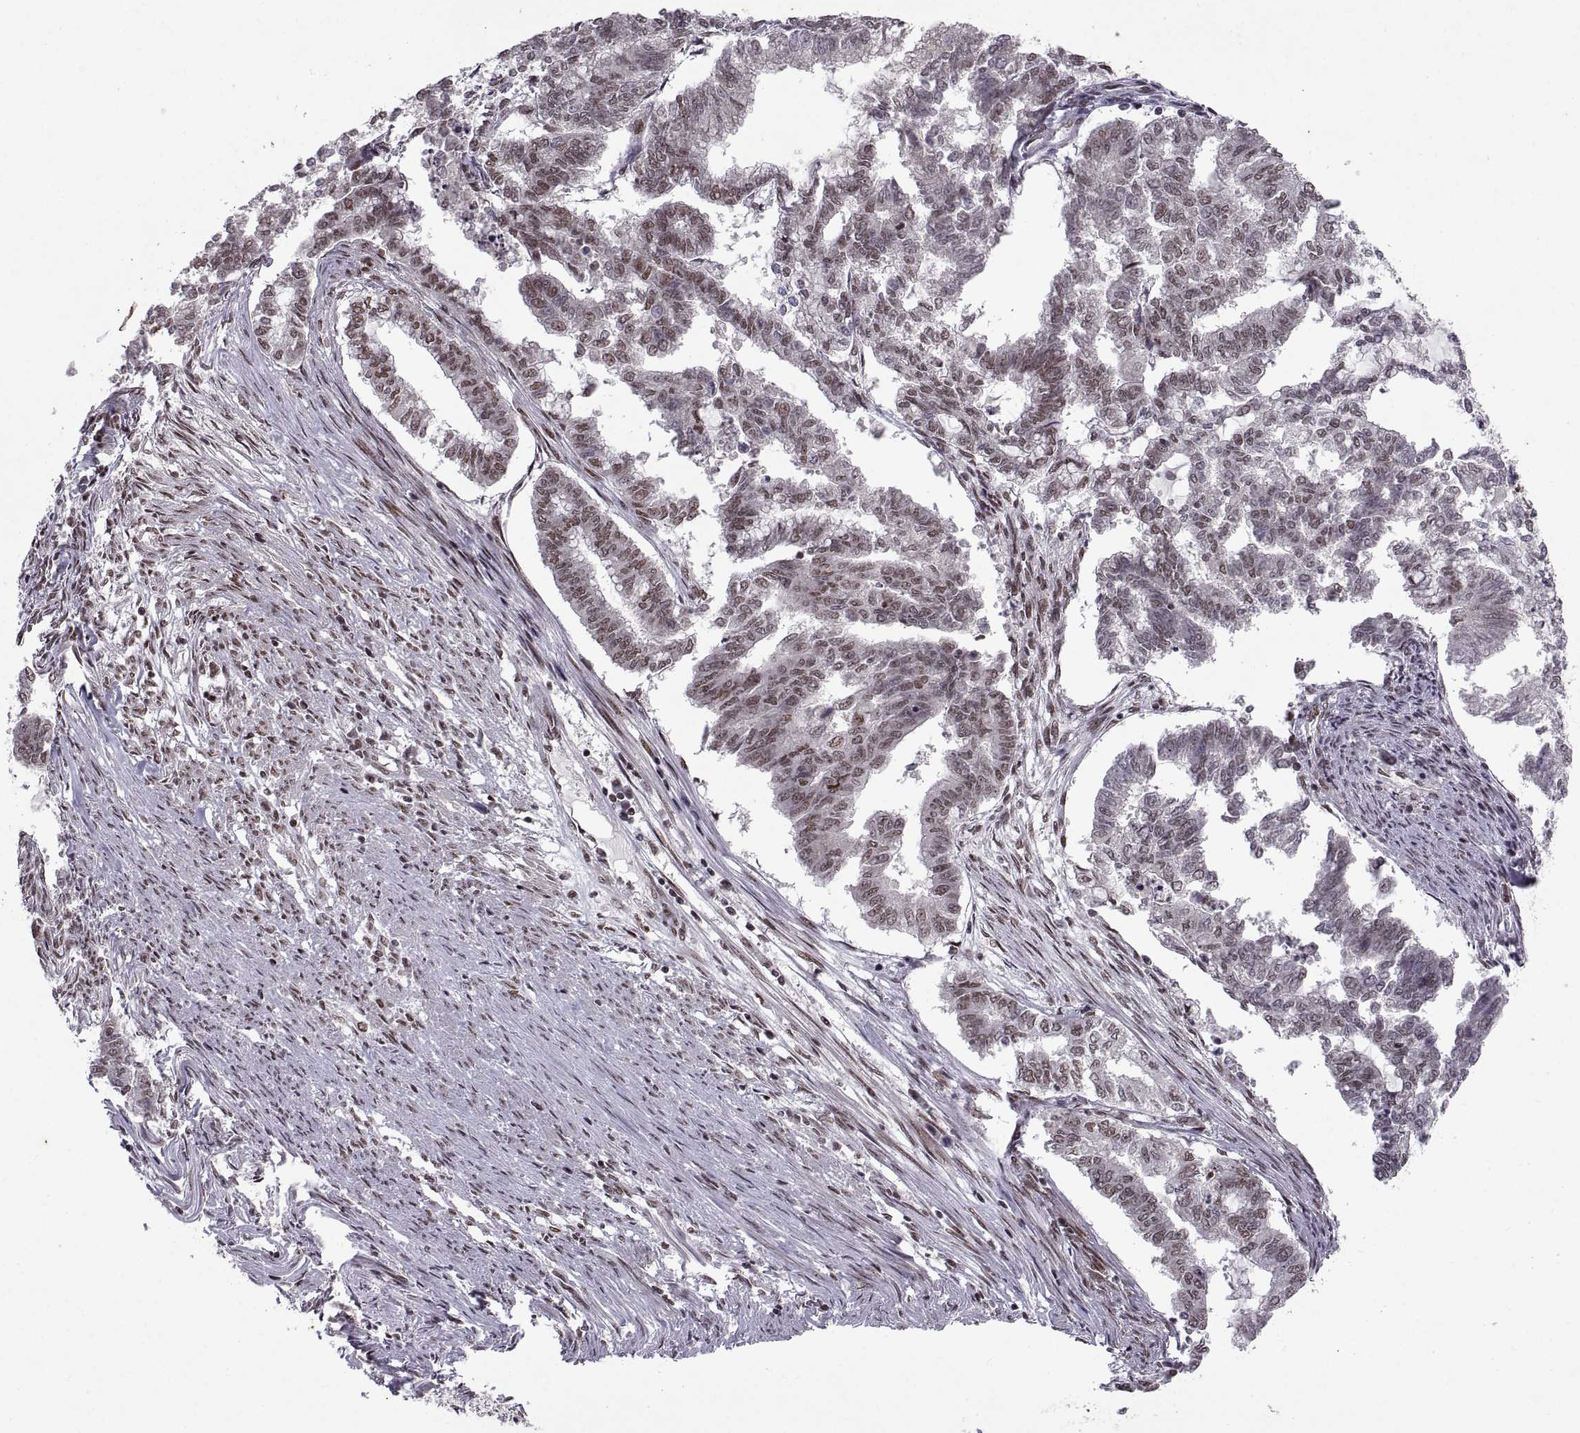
{"staining": {"intensity": "moderate", "quantity": "25%-75%", "location": "nuclear"}, "tissue": "endometrial cancer", "cell_type": "Tumor cells", "image_type": "cancer", "snomed": [{"axis": "morphology", "description": "Adenocarcinoma, NOS"}, {"axis": "topography", "description": "Endometrium"}], "caption": "There is medium levels of moderate nuclear expression in tumor cells of endometrial cancer, as demonstrated by immunohistochemical staining (brown color).", "gene": "MT1E", "patient": {"sex": "female", "age": 79}}